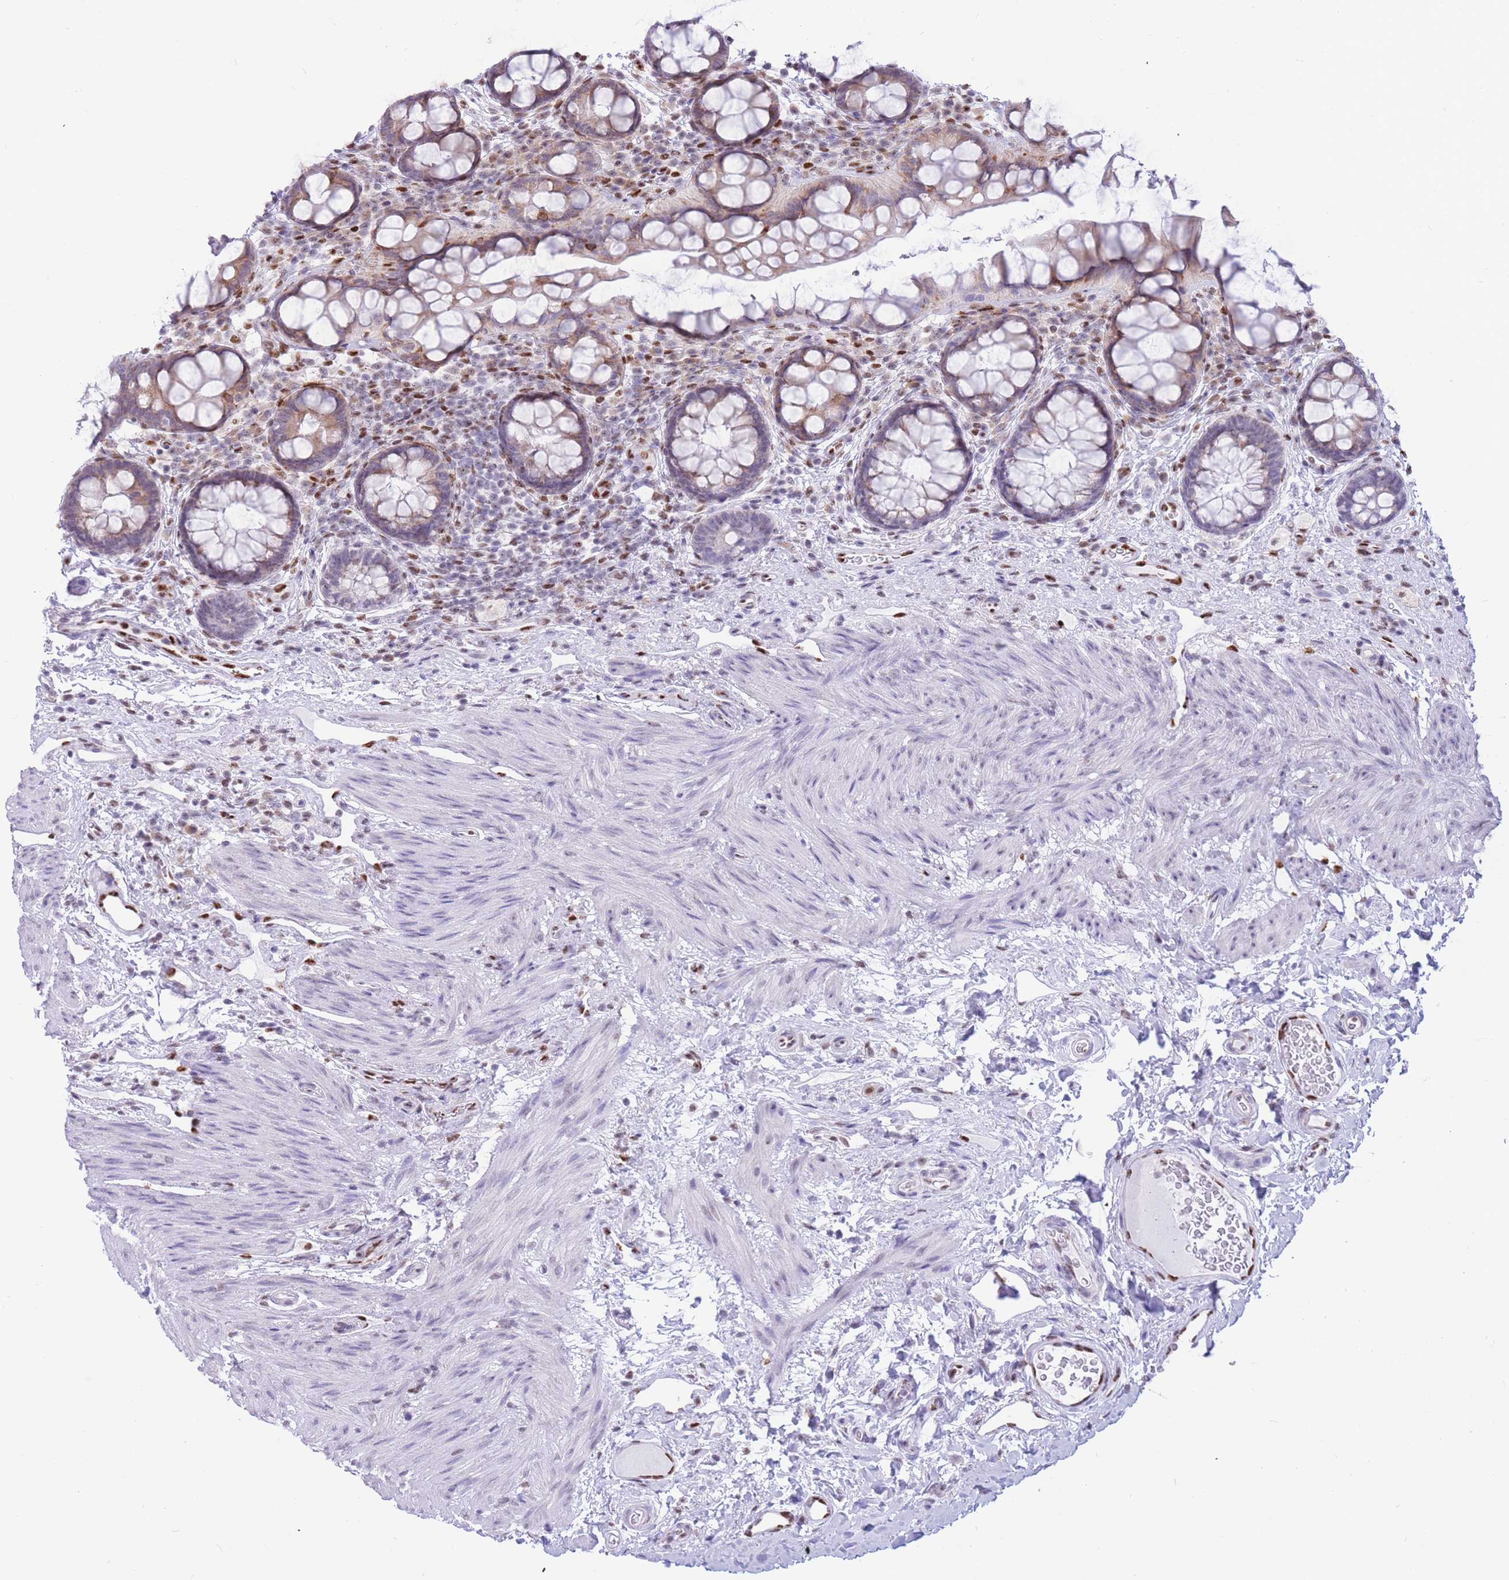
{"staining": {"intensity": "moderate", "quantity": "<25%", "location": "cytoplasmic/membranous"}, "tissue": "rectum", "cell_type": "Glandular cells", "image_type": "normal", "snomed": [{"axis": "morphology", "description": "Normal tissue, NOS"}, {"axis": "topography", "description": "Rectum"}, {"axis": "topography", "description": "Peripheral nerve tissue"}], "caption": "DAB immunohistochemical staining of unremarkable human rectum shows moderate cytoplasmic/membranous protein staining in about <25% of glandular cells.", "gene": "FAM153A", "patient": {"sex": "female", "age": 69}}